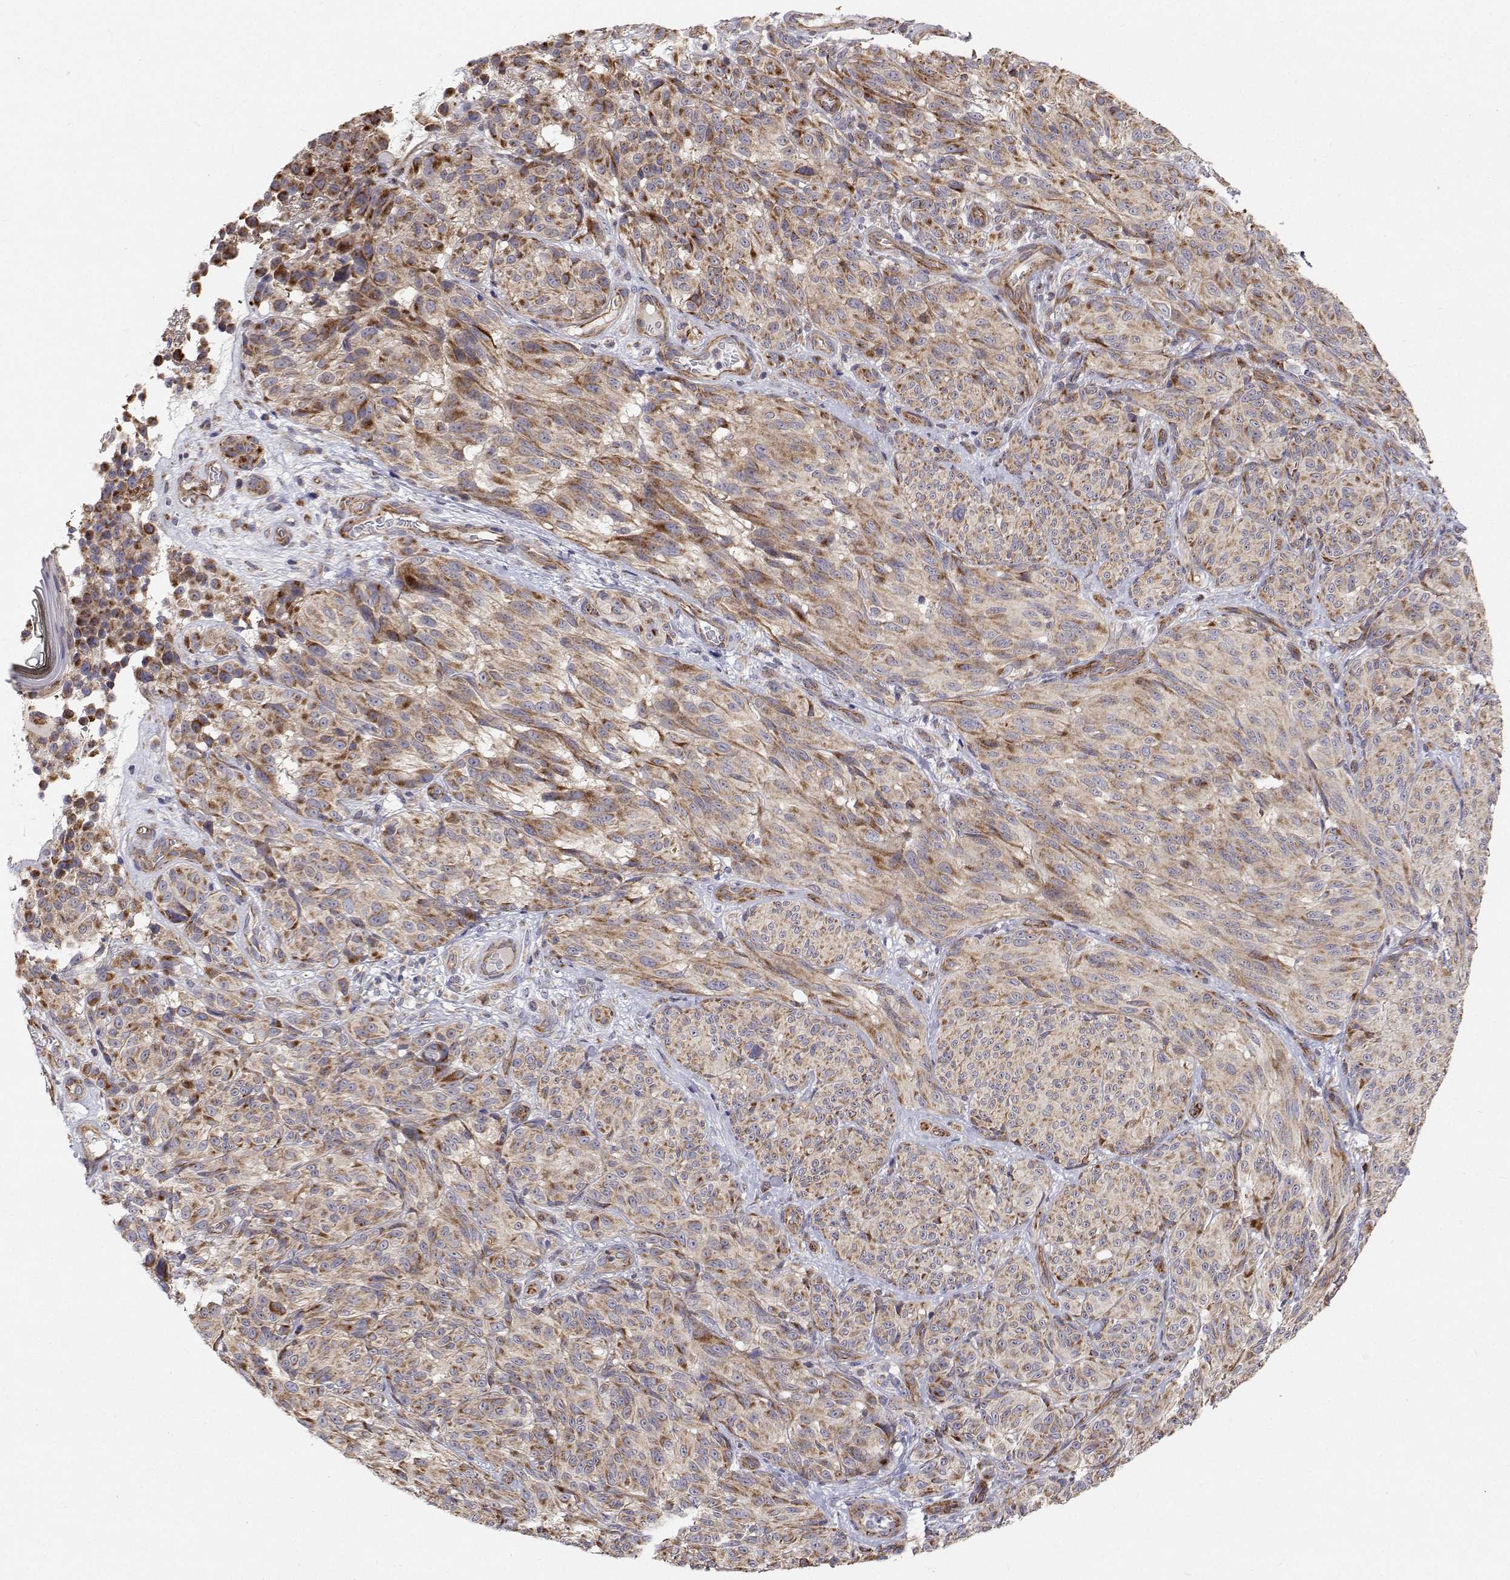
{"staining": {"intensity": "moderate", "quantity": "<25%", "location": "cytoplasmic/membranous"}, "tissue": "melanoma", "cell_type": "Tumor cells", "image_type": "cancer", "snomed": [{"axis": "morphology", "description": "Malignant melanoma, NOS"}, {"axis": "topography", "description": "Skin"}], "caption": "Human melanoma stained with a brown dye demonstrates moderate cytoplasmic/membranous positive expression in approximately <25% of tumor cells.", "gene": "SPICE1", "patient": {"sex": "female", "age": 85}}